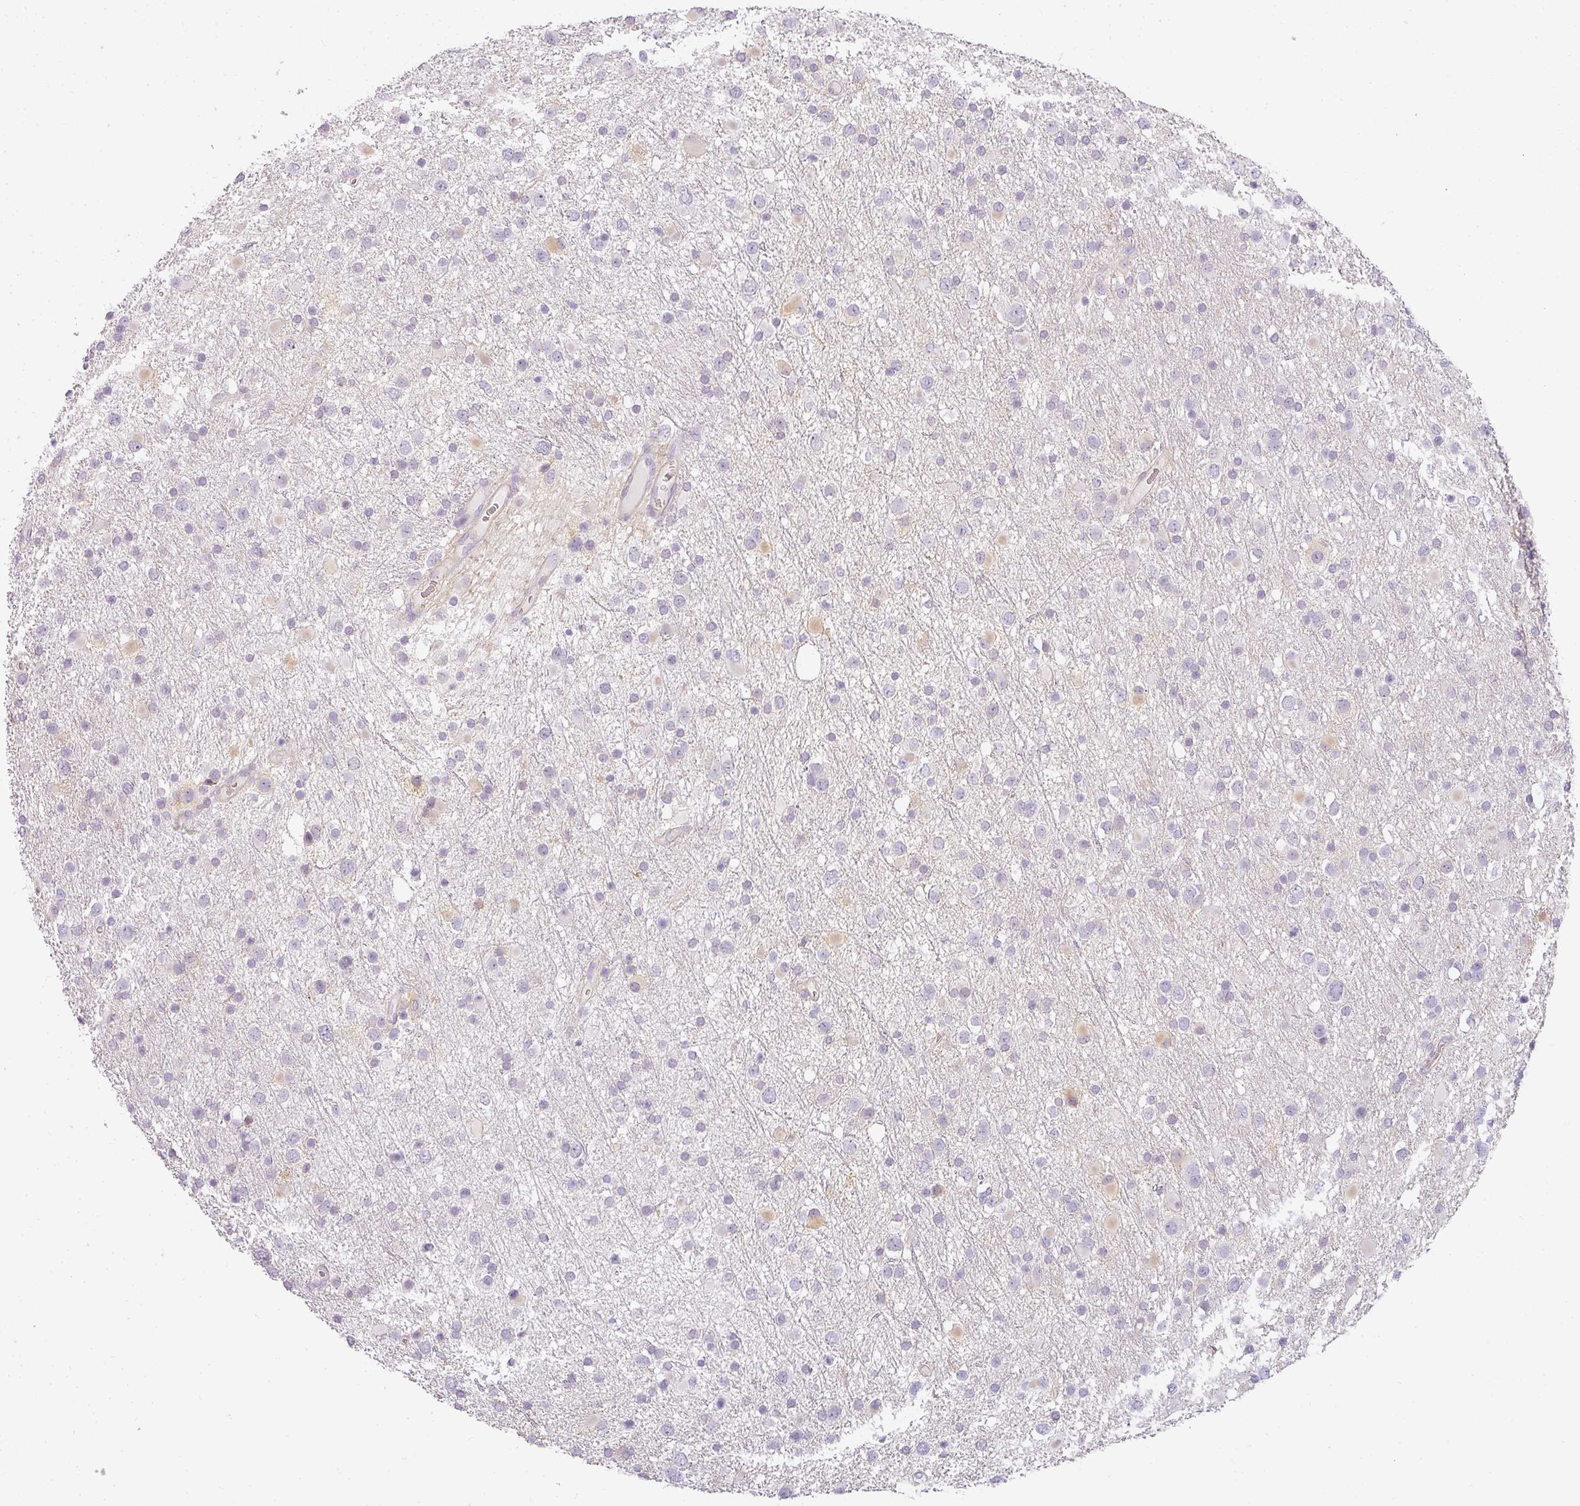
{"staining": {"intensity": "negative", "quantity": "none", "location": "none"}, "tissue": "glioma", "cell_type": "Tumor cells", "image_type": "cancer", "snomed": [{"axis": "morphology", "description": "Glioma, malignant, Low grade"}, {"axis": "topography", "description": "Brain"}], "caption": "Protein analysis of malignant low-grade glioma demonstrates no significant staining in tumor cells.", "gene": "TMEM42", "patient": {"sex": "female", "age": 32}}